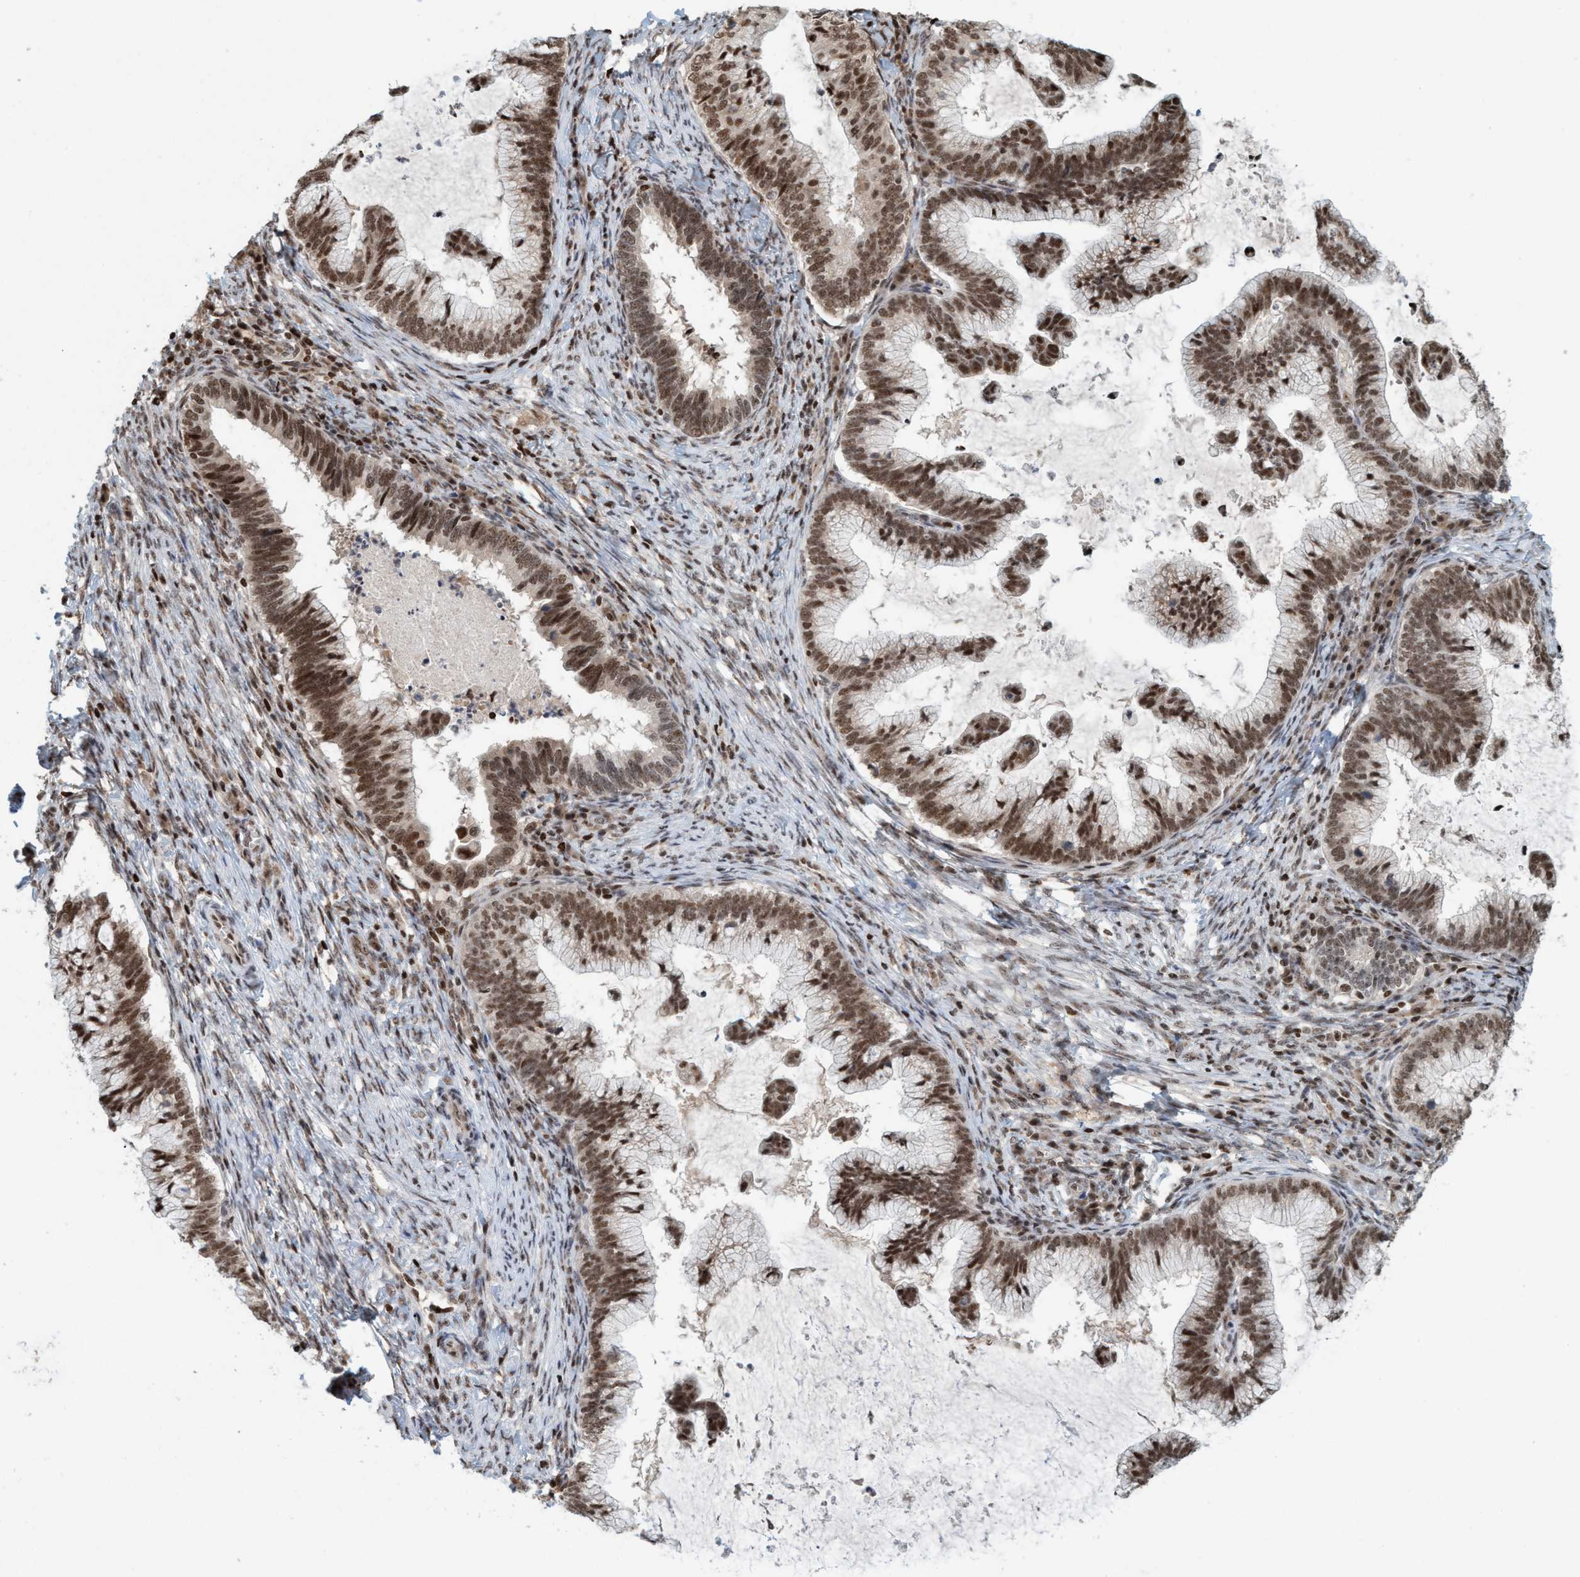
{"staining": {"intensity": "strong", "quantity": ">75%", "location": "nuclear"}, "tissue": "cervical cancer", "cell_type": "Tumor cells", "image_type": "cancer", "snomed": [{"axis": "morphology", "description": "Adenocarcinoma, NOS"}, {"axis": "topography", "description": "Cervix"}], "caption": "This histopathology image demonstrates cervical adenocarcinoma stained with immunohistochemistry (IHC) to label a protein in brown. The nuclear of tumor cells show strong positivity for the protein. Nuclei are counter-stained blue.", "gene": "SMCR8", "patient": {"sex": "female", "age": 36}}